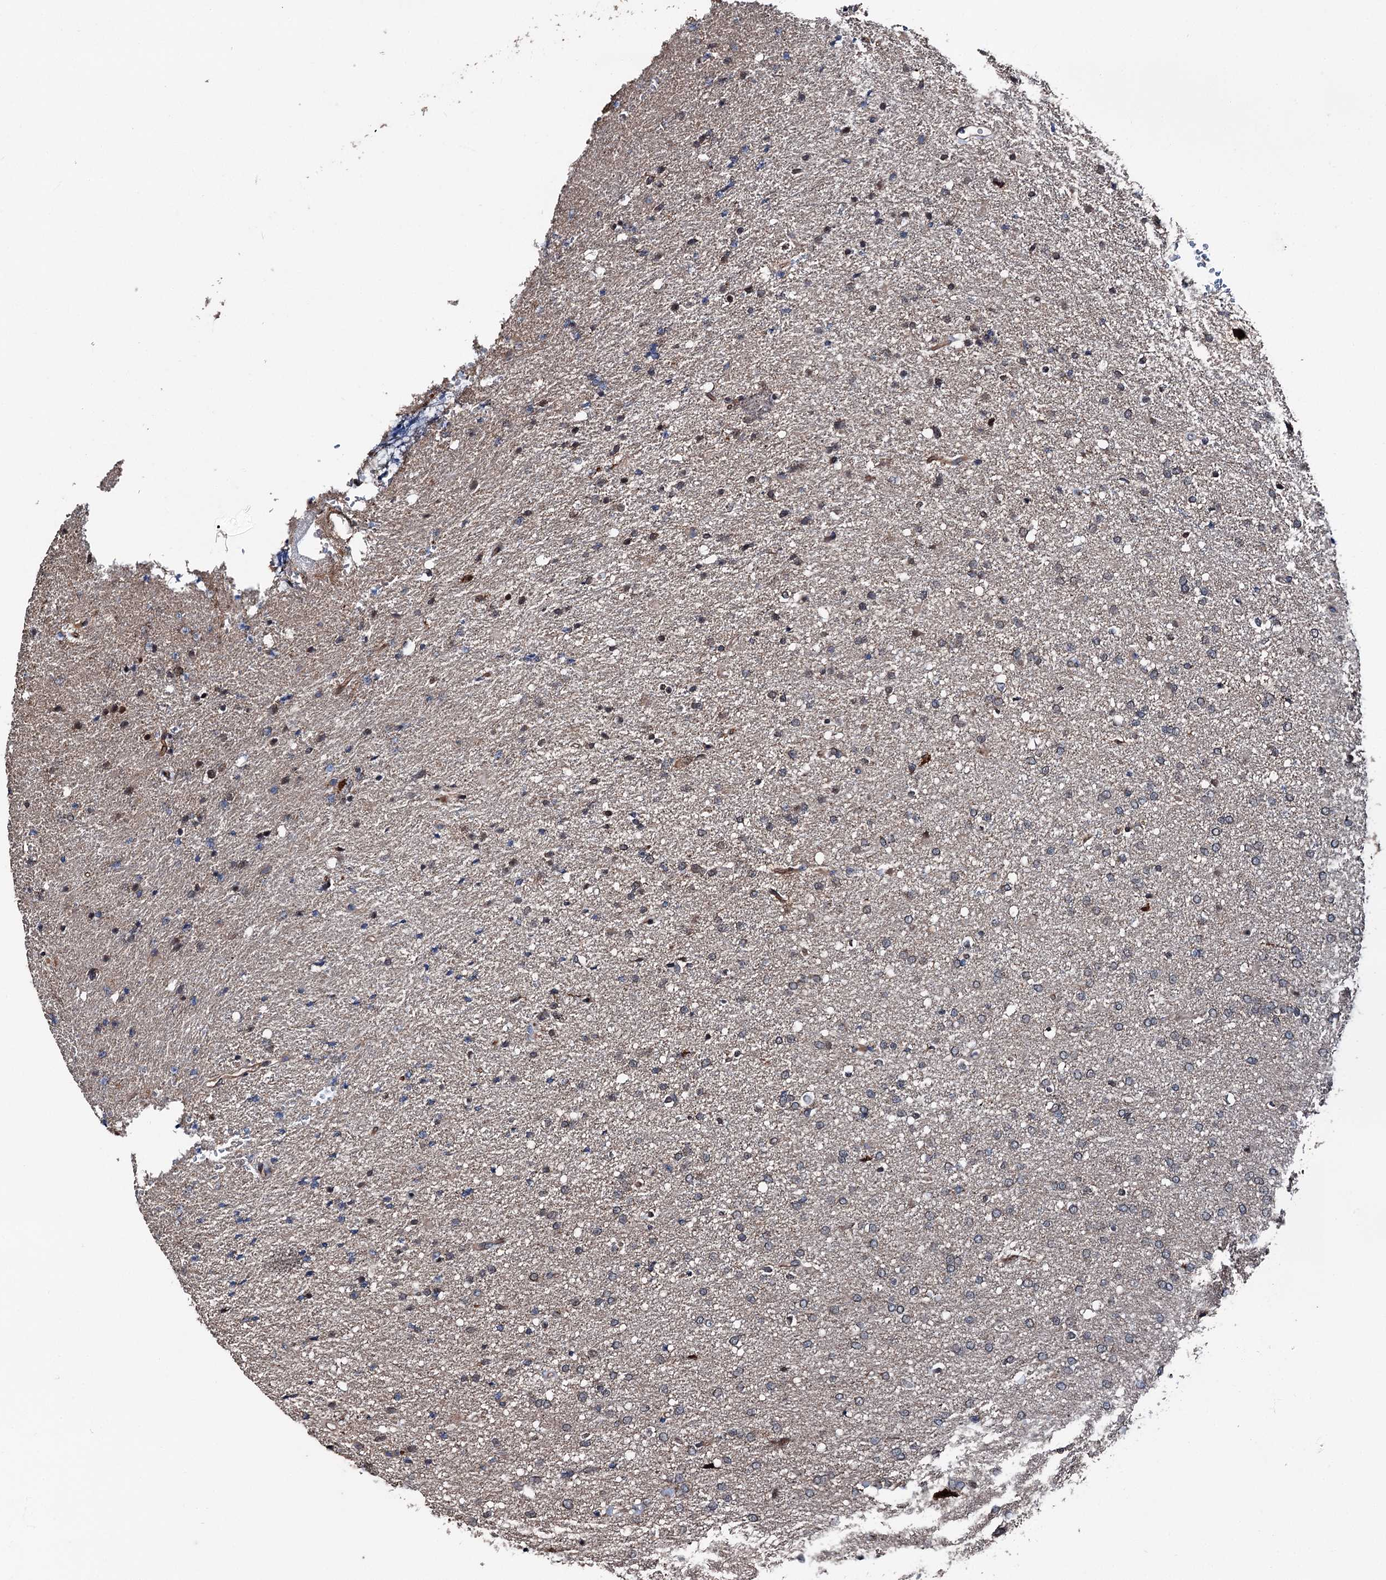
{"staining": {"intensity": "negative", "quantity": "none", "location": "none"}, "tissue": "glioma", "cell_type": "Tumor cells", "image_type": "cancer", "snomed": [{"axis": "morphology", "description": "Glioma, malignant, High grade"}, {"axis": "topography", "description": "Brain"}], "caption": "Immunohistochemistry histopathology image of neoplastic tissue: glioma stained with DAB (3,3'-diaminobenzidine) exhibits no significant protein expression in tumor cells.", "gene": "PSMD13", "patient": {"sex": "male", "age": 72}}